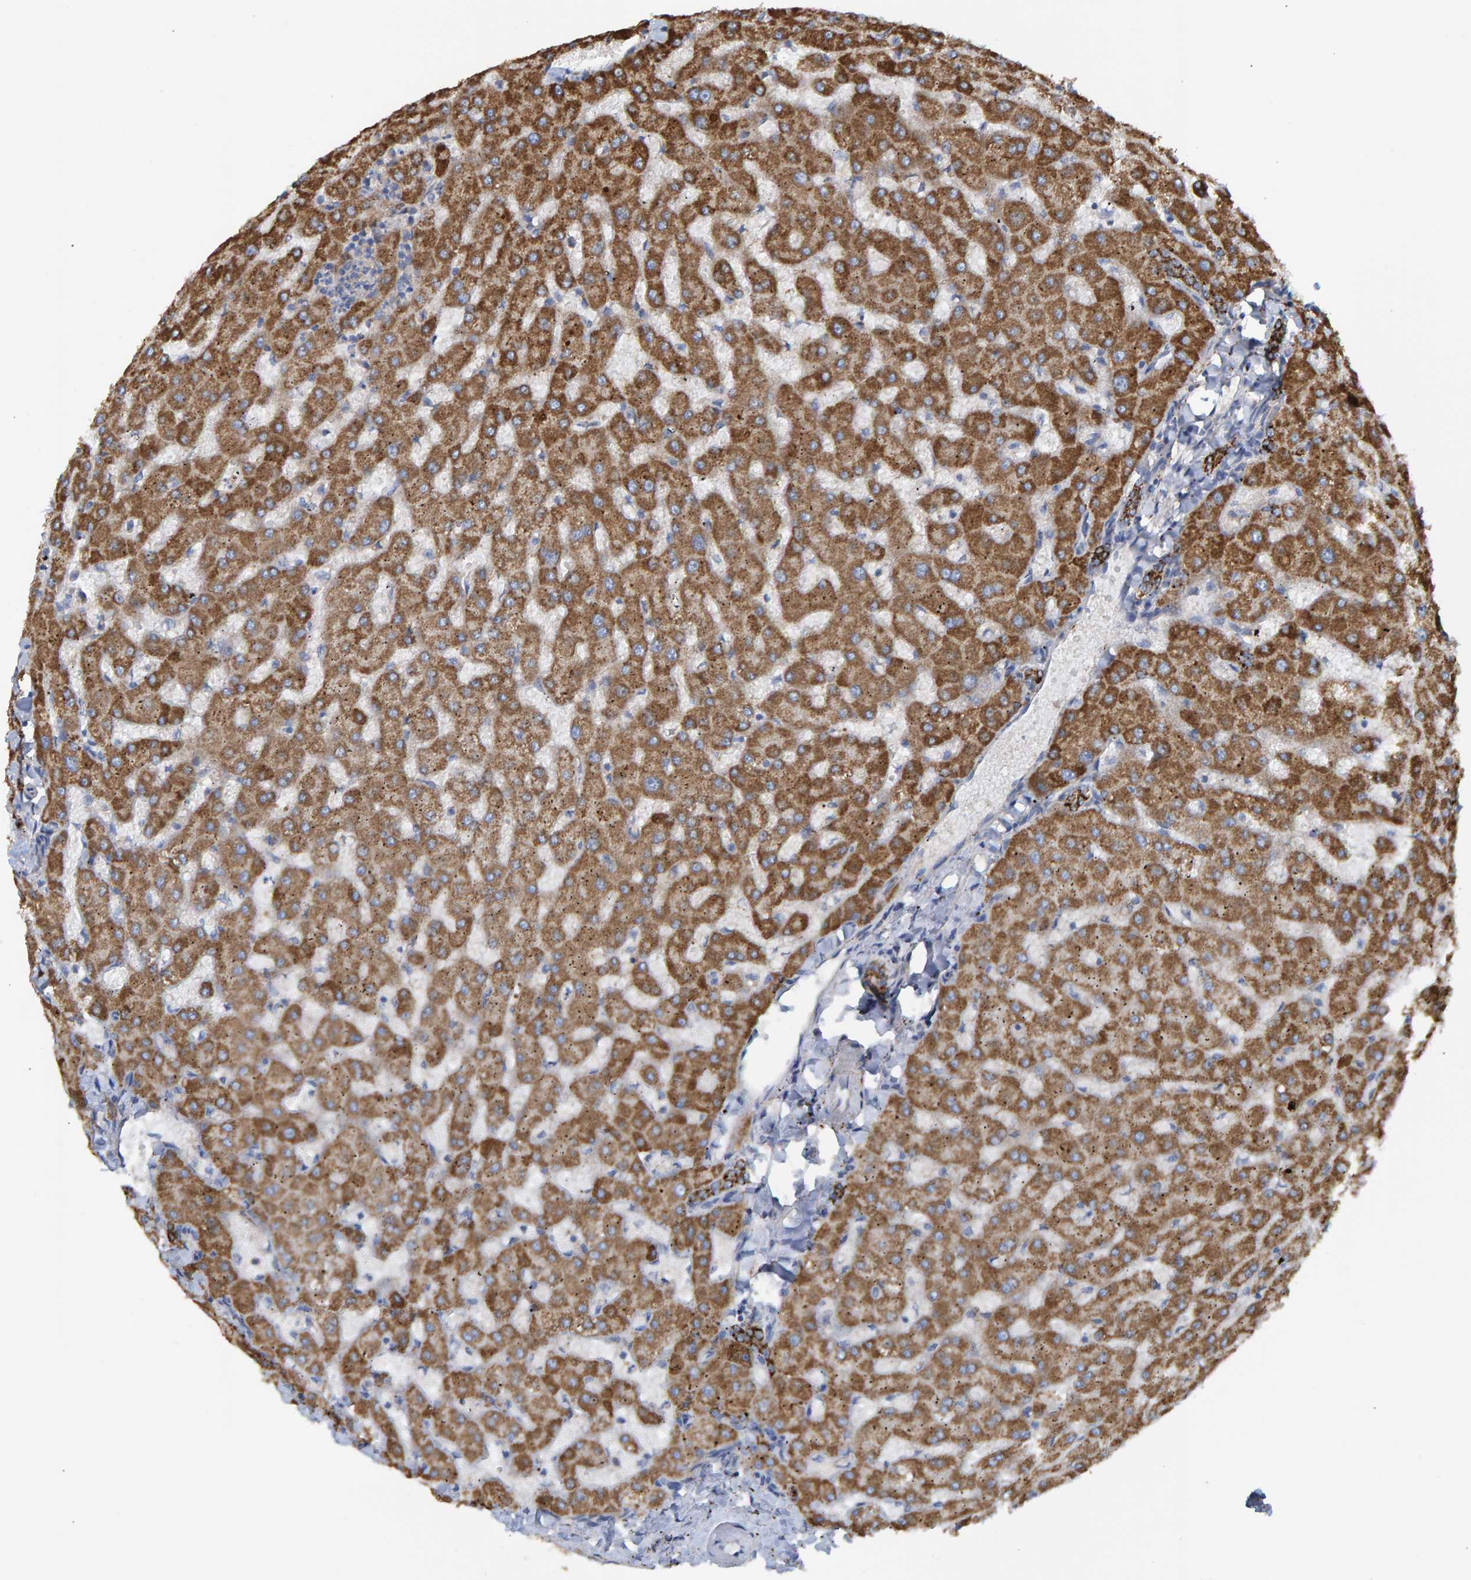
{"staining": {"intensity": "strong", "quantity": ">75%", "location": "cytoplasmic/membranous"}, "tissue": "liver", "cell_type": "Cholangiocytes", "image_type": "normal", "snomed": [{"axis": "morphology", "description": "Normal tissue, NOS"}, {"axis": "topography", "description": "Liver"}], "caption": "Immunohistochemistry (IHC) histopathology image of unremarkable liver: liver stained using immunohistochemistry reveals high levels of strong protein expression localized specifically in the cytoplasmic/membranous of cholangiocytes, appearing as a cytoplasmic/membranous brown color.", "gene": "LRSAM1", "patient": {"sex": "female", "age": 63}}